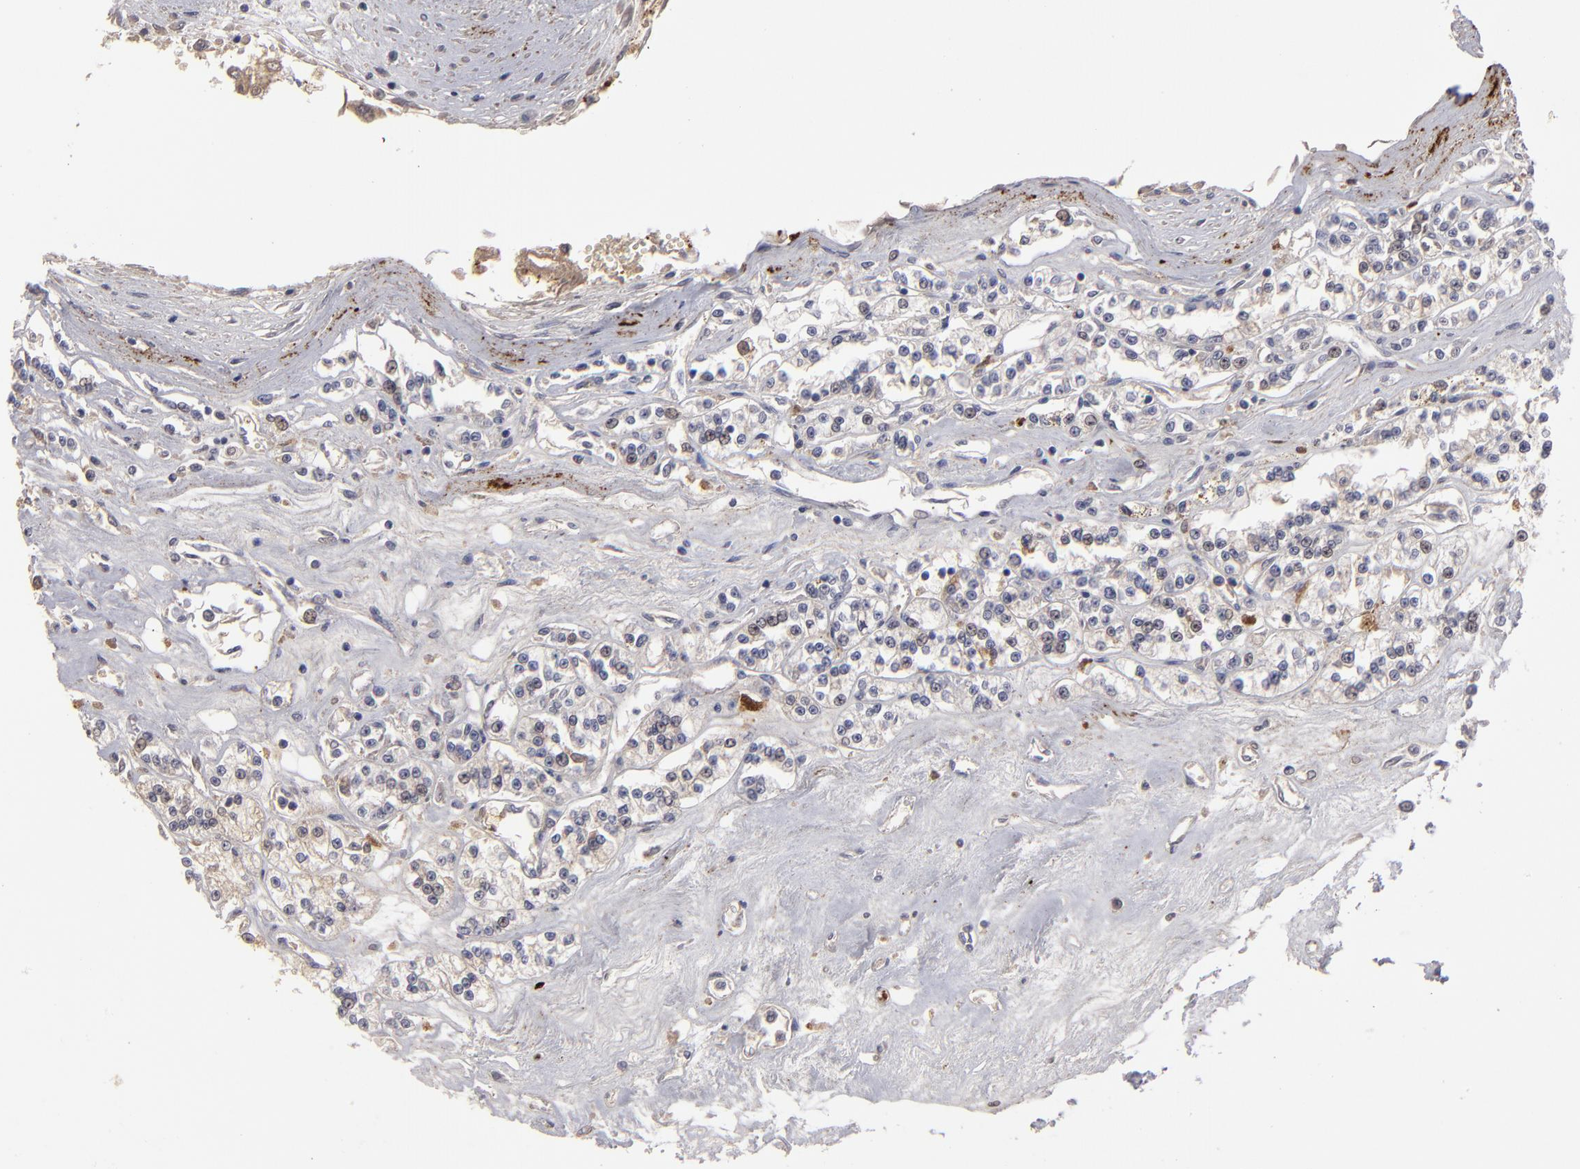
{"staining": {"intensity": "weak", "quantity": "<25%", "location": "cytoplasmic/membranous"}, "tissue": "renal cancer", "cell_type": "Tumor cells", "image_type": "cancer", "snomed": [{"axis": "morphology", "description": "Adenocarcinoma, NOS"}, {"axis": "topography", "description": "Kidney"}], "caption": "DAB (3,3'-diaminobenzidine) immunohistochemical staining of human renal cancer (adenocarcinoma) reveals no significant staining in tumor cells.", "gene": "GPM6B", "patient": {"sex": "female", "age": 76}}